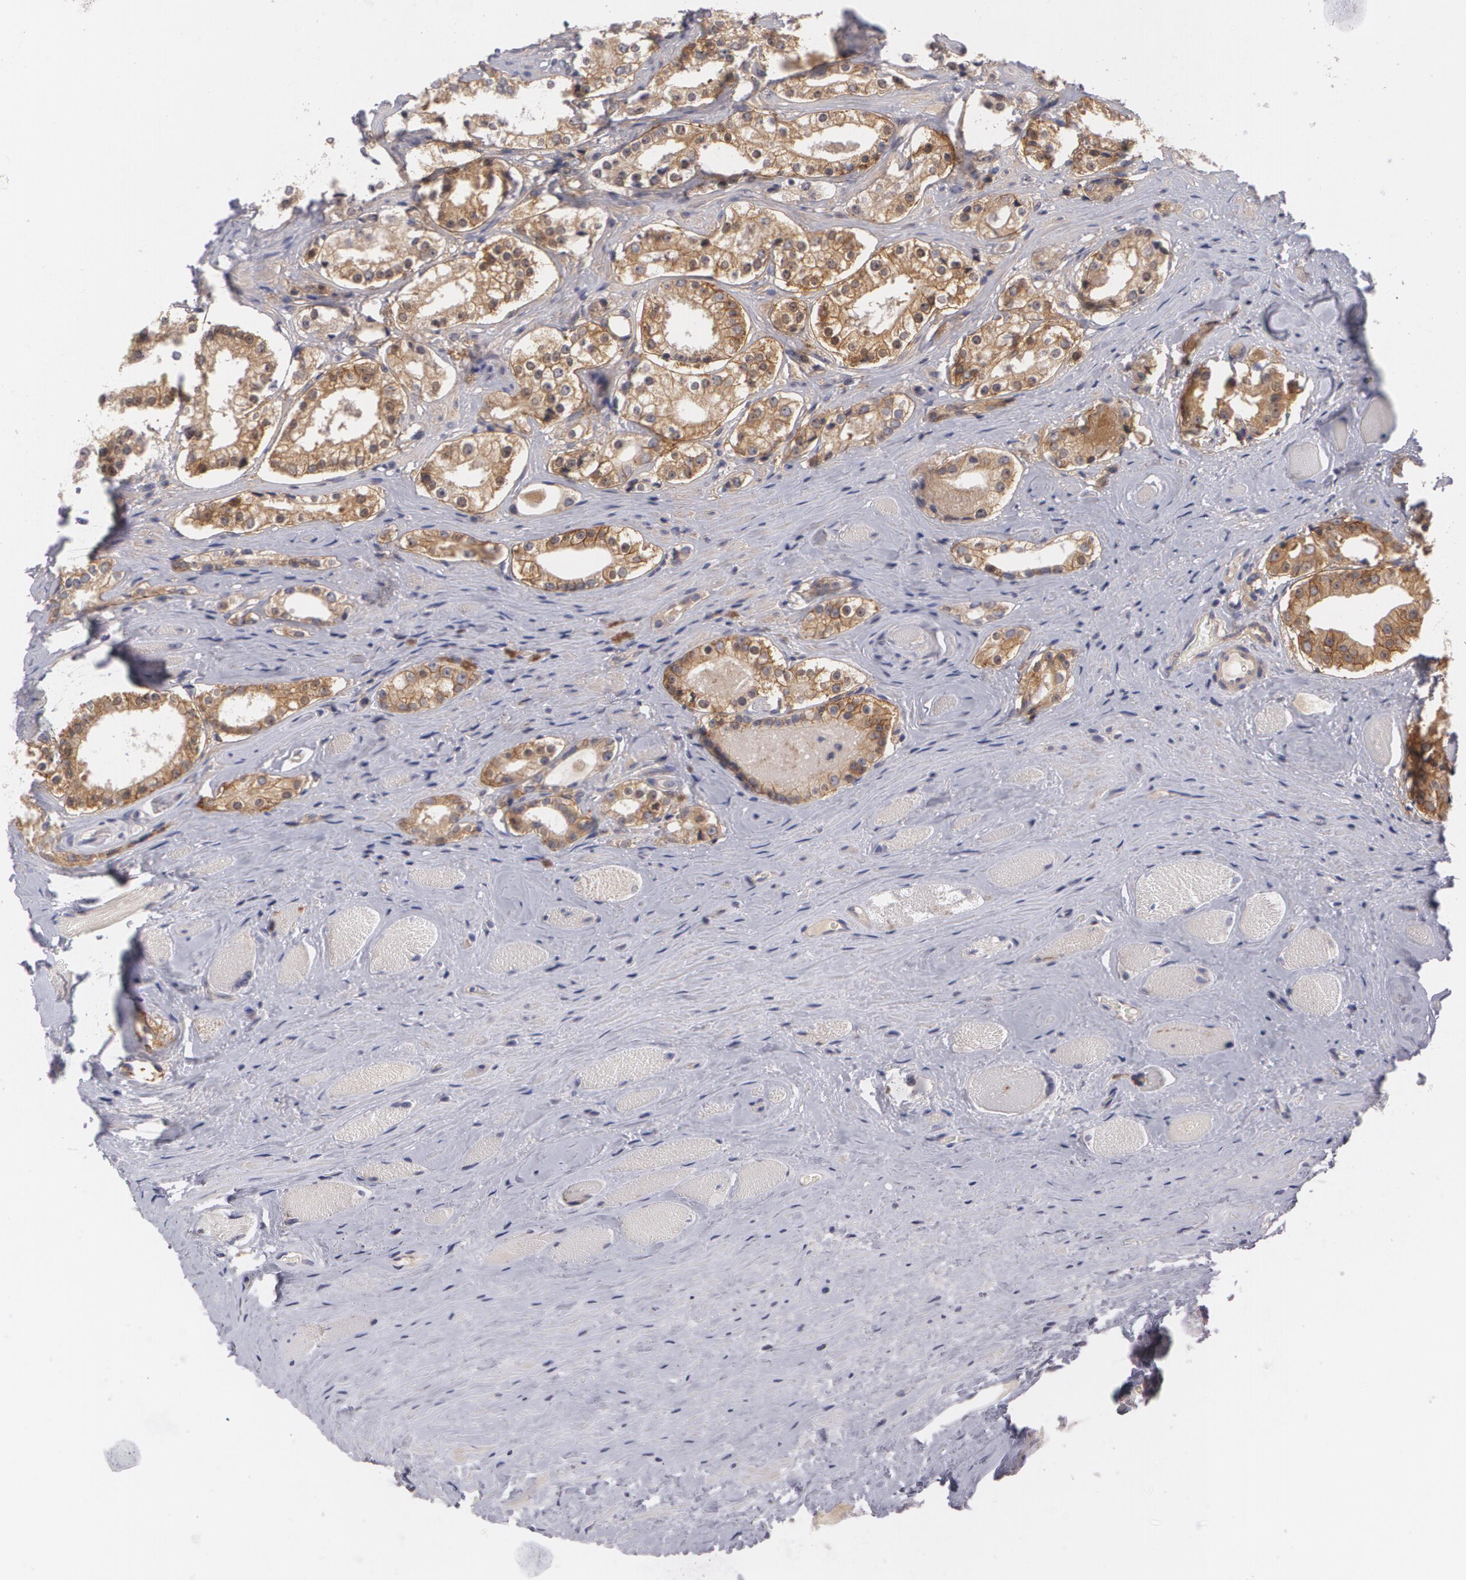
{"staining": {"intensity": "strong", "quantity": ">75%", "location": "cytoplasmic/membranous"}, "tissue": "prostate cancer", "cell_type": "Tumor cells", "image_type": "cancer", "snomed": [{"axis": "morphology", "description": "Adenocarcinoma, Medium grade"}, {"axis": "topography", "description": "Prostate"}], "caption": "Protein positivity by IHC demonstrates strong cytoplasmic/membranous positivity in about >75% of tumor cells in prostate cancer (medium-grade adenocarcinoma).", "gene": "CASK", "patient": {"sex": "male", "age": 73}}